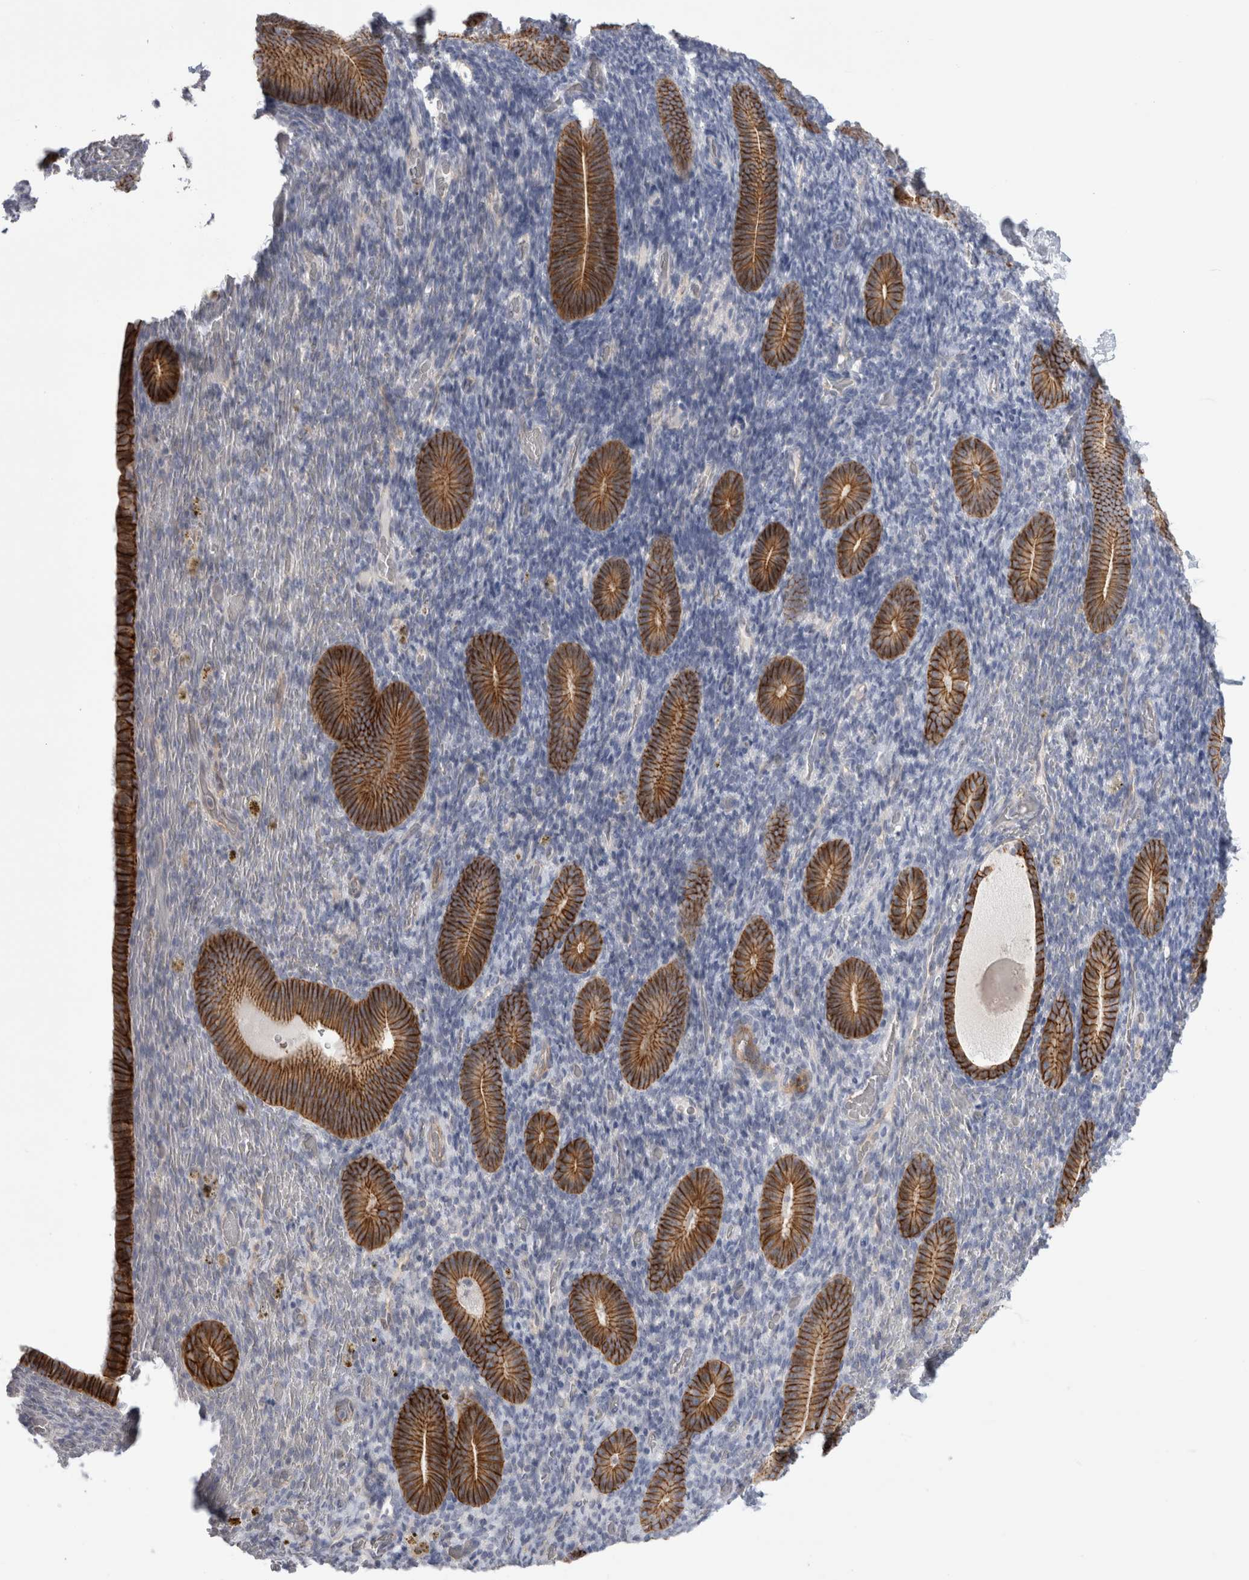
{"staining": {"intensity": "negative", "quantity": "none", "location": "none"}, "tissue": "endometrium", "cell_type": "Cells in endometrial stroma", "image_type": "normal", "snomed": [{"axis": "morphology", "description": "Normal tissue, NOS"}, {"axis": "topography", "description": "Endometrium"}], "caption": "Cells in endometrial stroma are negative for protein expression in benign human endometrium.", "gene": "VANGL1", "patient": {"sex": "female", "age": 51}}